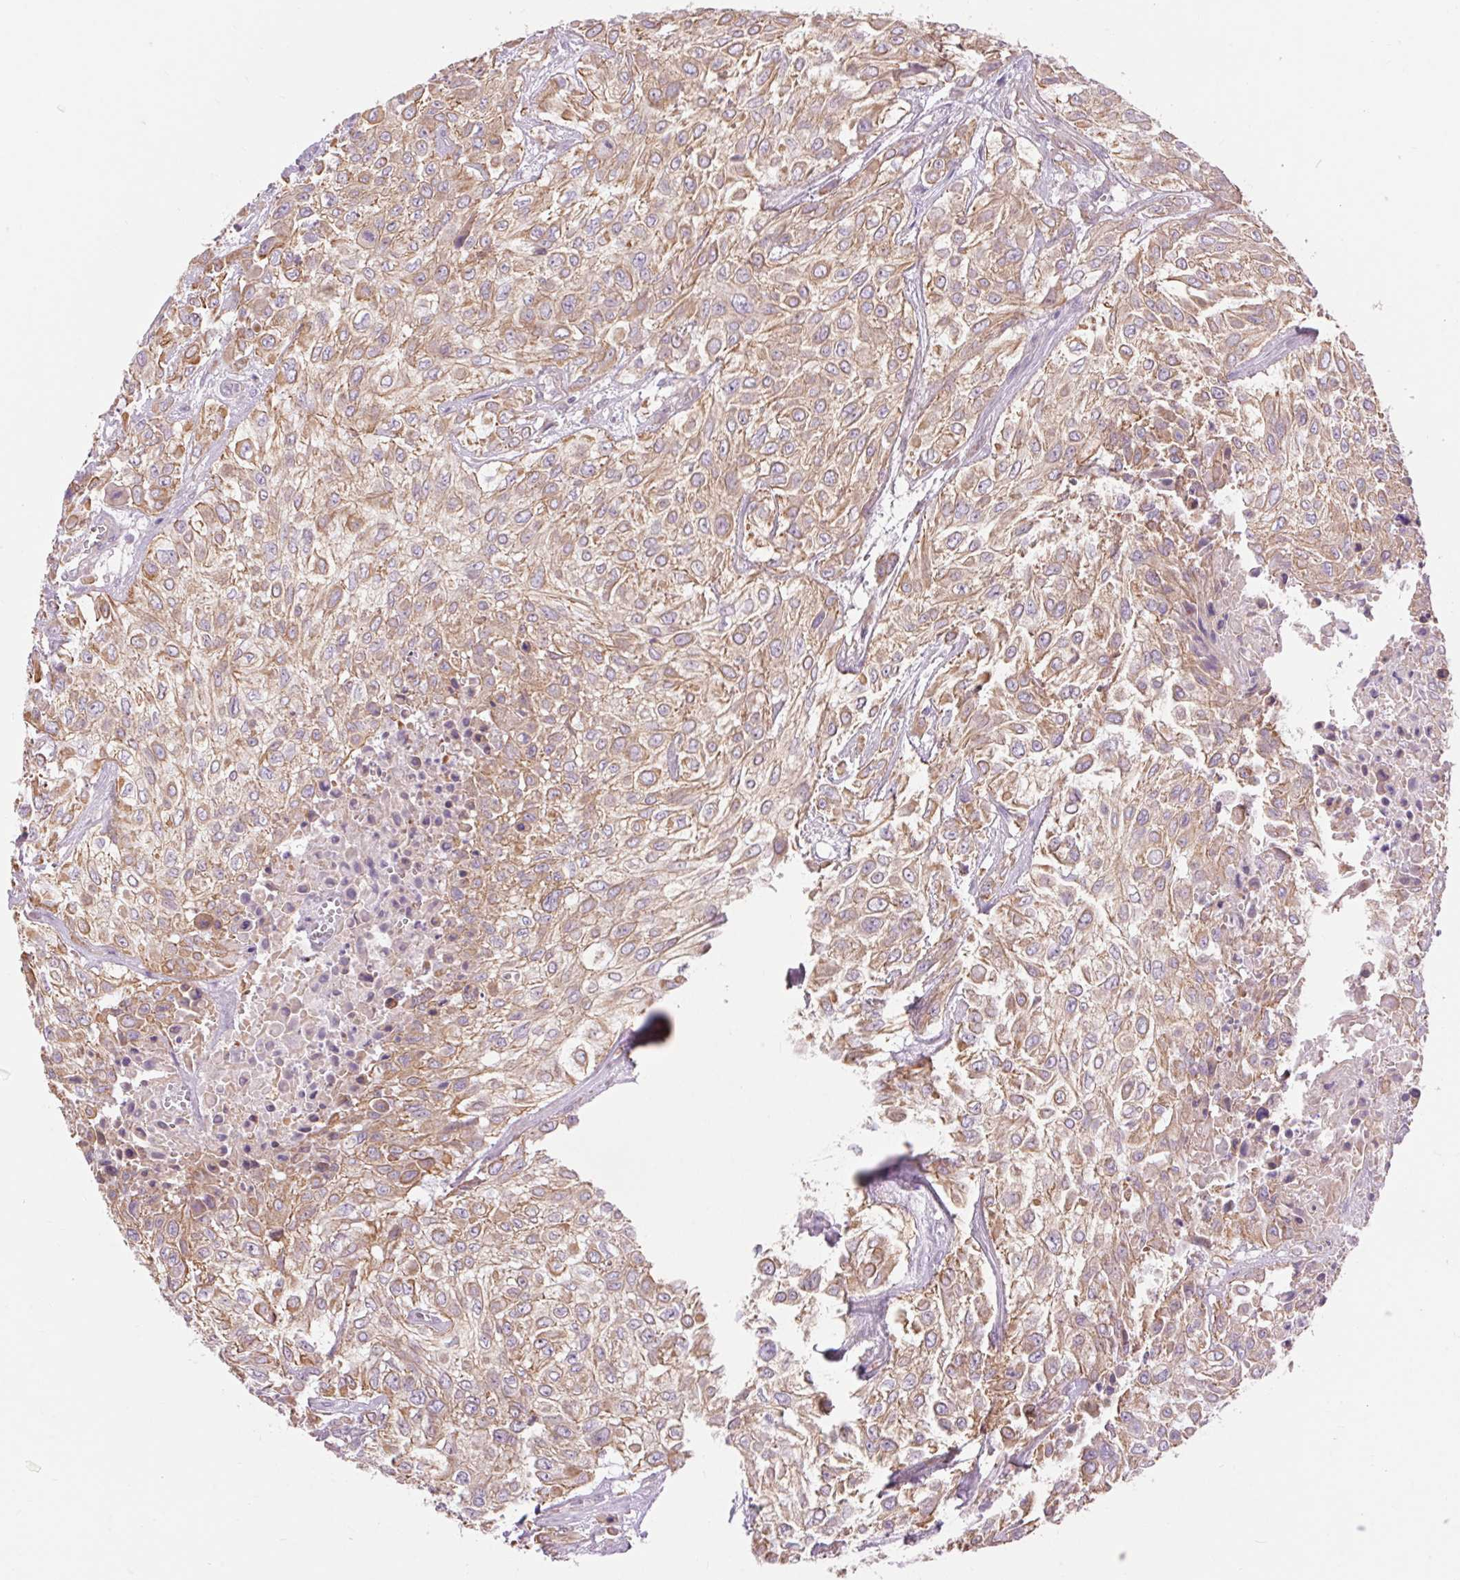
{"staining": {"intensity": "moderate", "quantity": ">75%", "location": "cytoplasmic/membranous"}, "tissue": "urothelial cancer", "cell_type": "Tumor cells", "image_type": "cancer", "snomed": [{"axis": "morphology", "description": "Urothelial carcinoma, High grade"}, {"axis": "topography", "description": "Urinary bladder"}], "caption": "A brown stain labels moderate cytoplasmic/membranous positivity of a protein in urothelial cancer tumor cells.", "gene": "TM6SF1", "patient": {"sex": "male", "age": 57}}